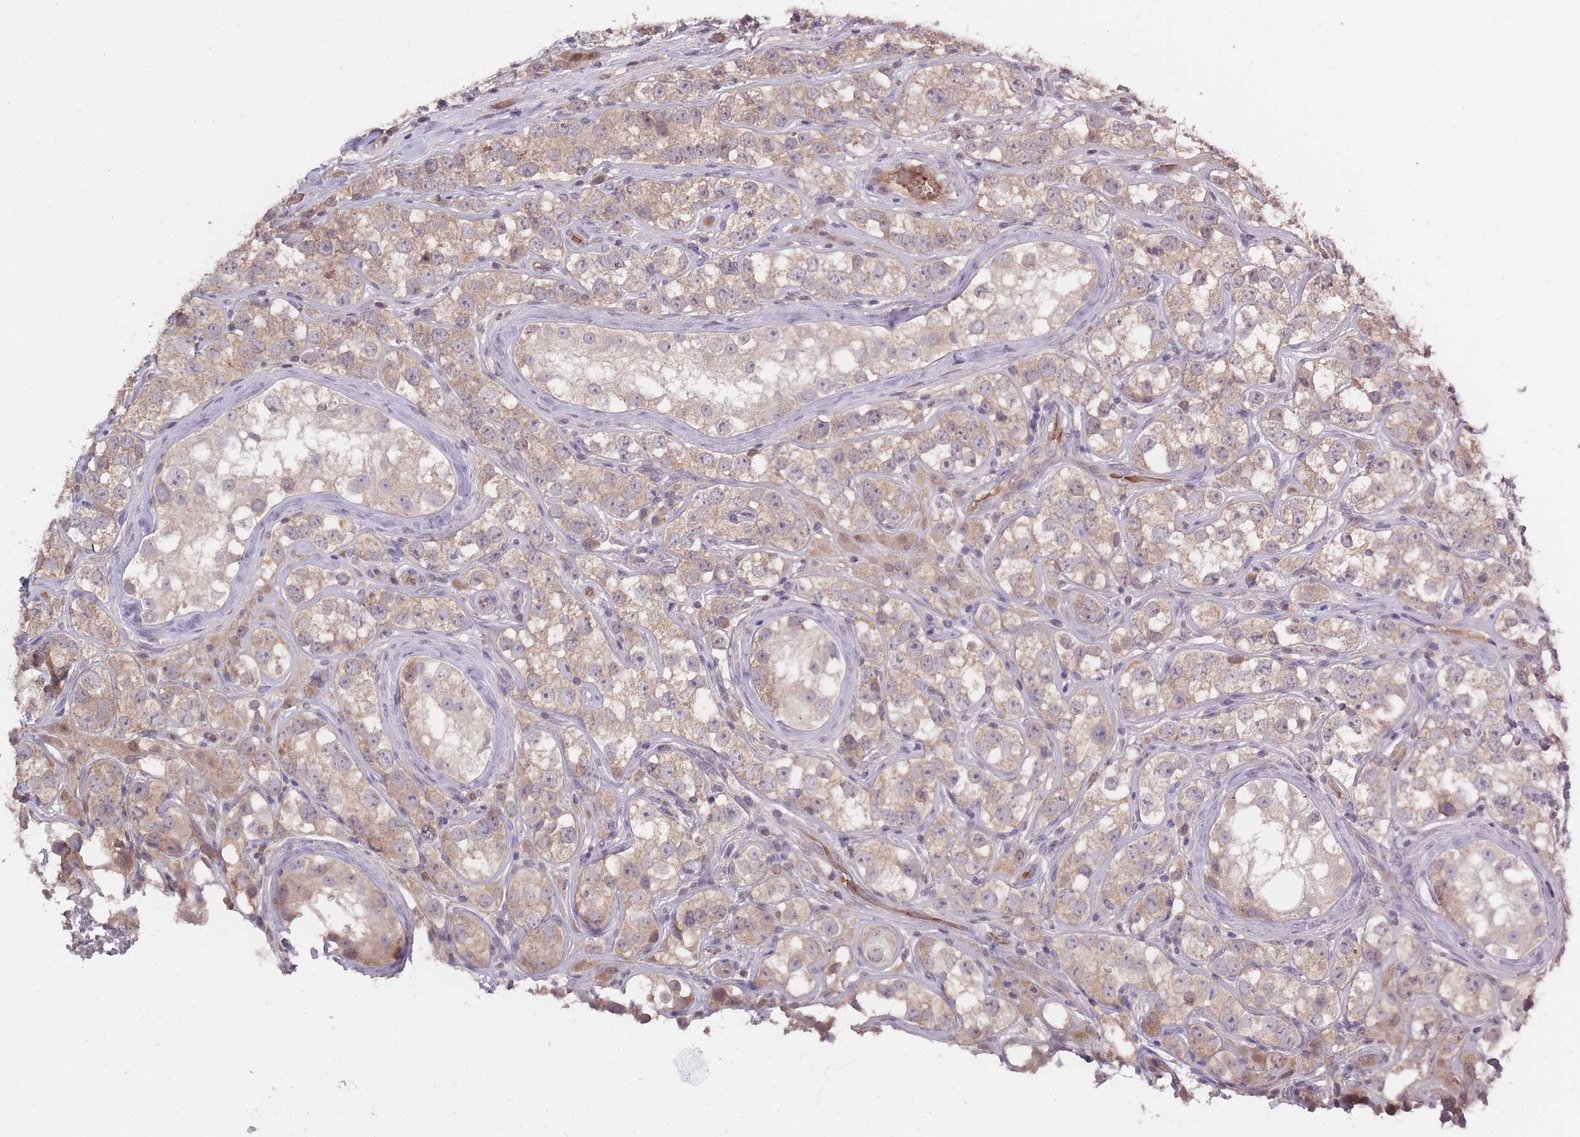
{"staining": {"intensity": "weak", "quantity": "25%-75%", "location": "cytoplasmic/membranous"}, "tissue": "testis cancer", "cell_type": "Tumor cells", "image_type": "cancer", "snomed": [{"axis": "morphology", "description": "Seminoma, NOS"}, {"axis": "topography", "description": "Testis"}], "caption": "DAB immunohistochemical staining of testis cancer (seminoma) demonstrates weak cytoplasmic/membranous protein staining in approximately 25%-75% of tumor cells.", "gene": "ADCYAP1R1", "patient": {"sex": "male", "age": 28}}